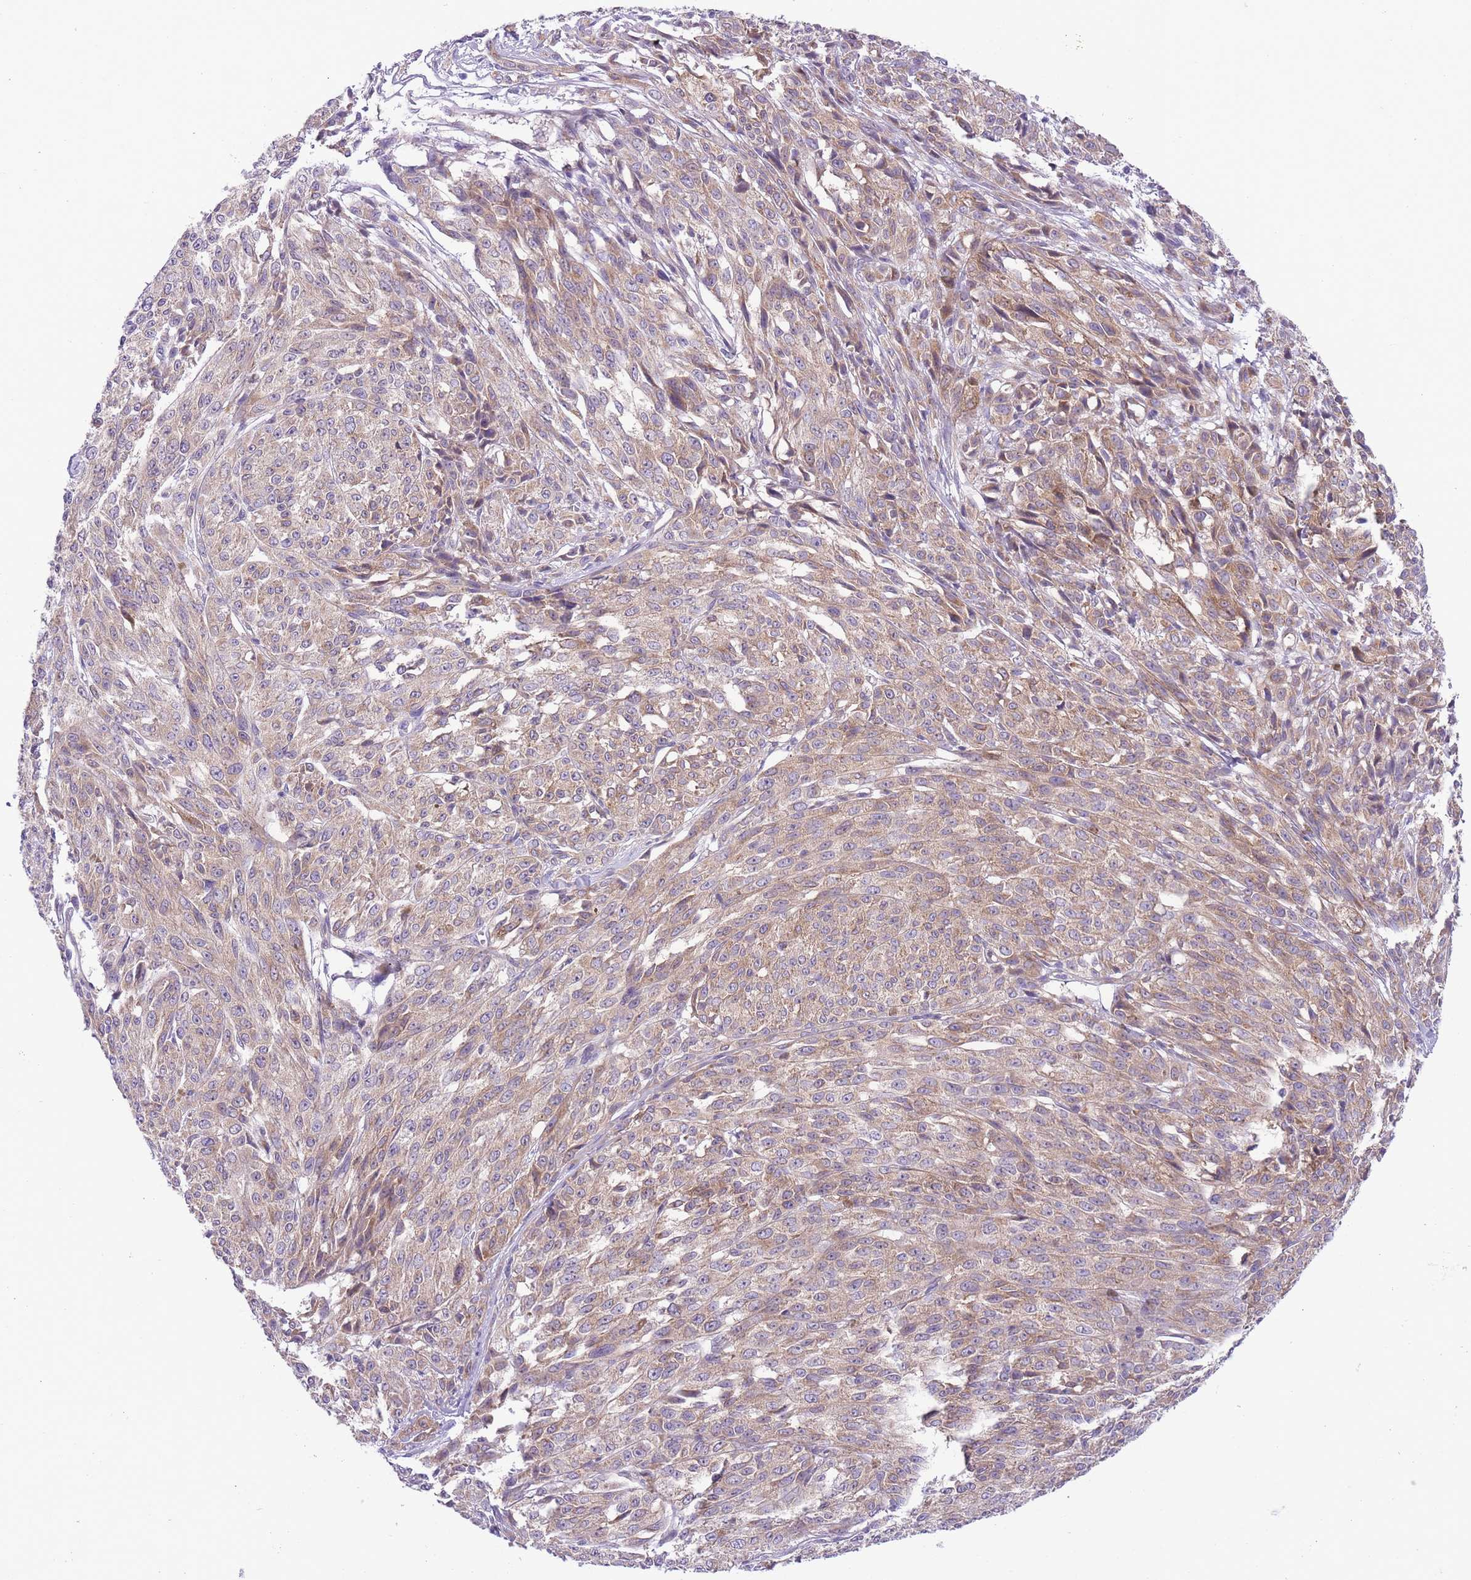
{"staining": {"intensity": "moderate", "quantity": "25%-75%", "location": "cytoplasmic/membranous"}, "tissue": "melanoma", "cell_type": "Tumor cells", "image_type": "cancer", "snomed": [{"axis": "morphology", "description": "Malignant melanoma, NOS"}, {"axis": "topography", "description": "Skin"}], "caption": "Immunohistochemical staining of human malignant melanoma exhibits medium levels of moderate cytoplasmic/membranous protein staining in about 25%-75% of tumor cells. The staining is performed using DAB (3,3'-diaminobenzidine) brown chromogen to label protein expression. The nuclei are counter-stained blue using hematoxylin.", "gene": "WWOX", "patient": {"sex": "female", "age": 52}}